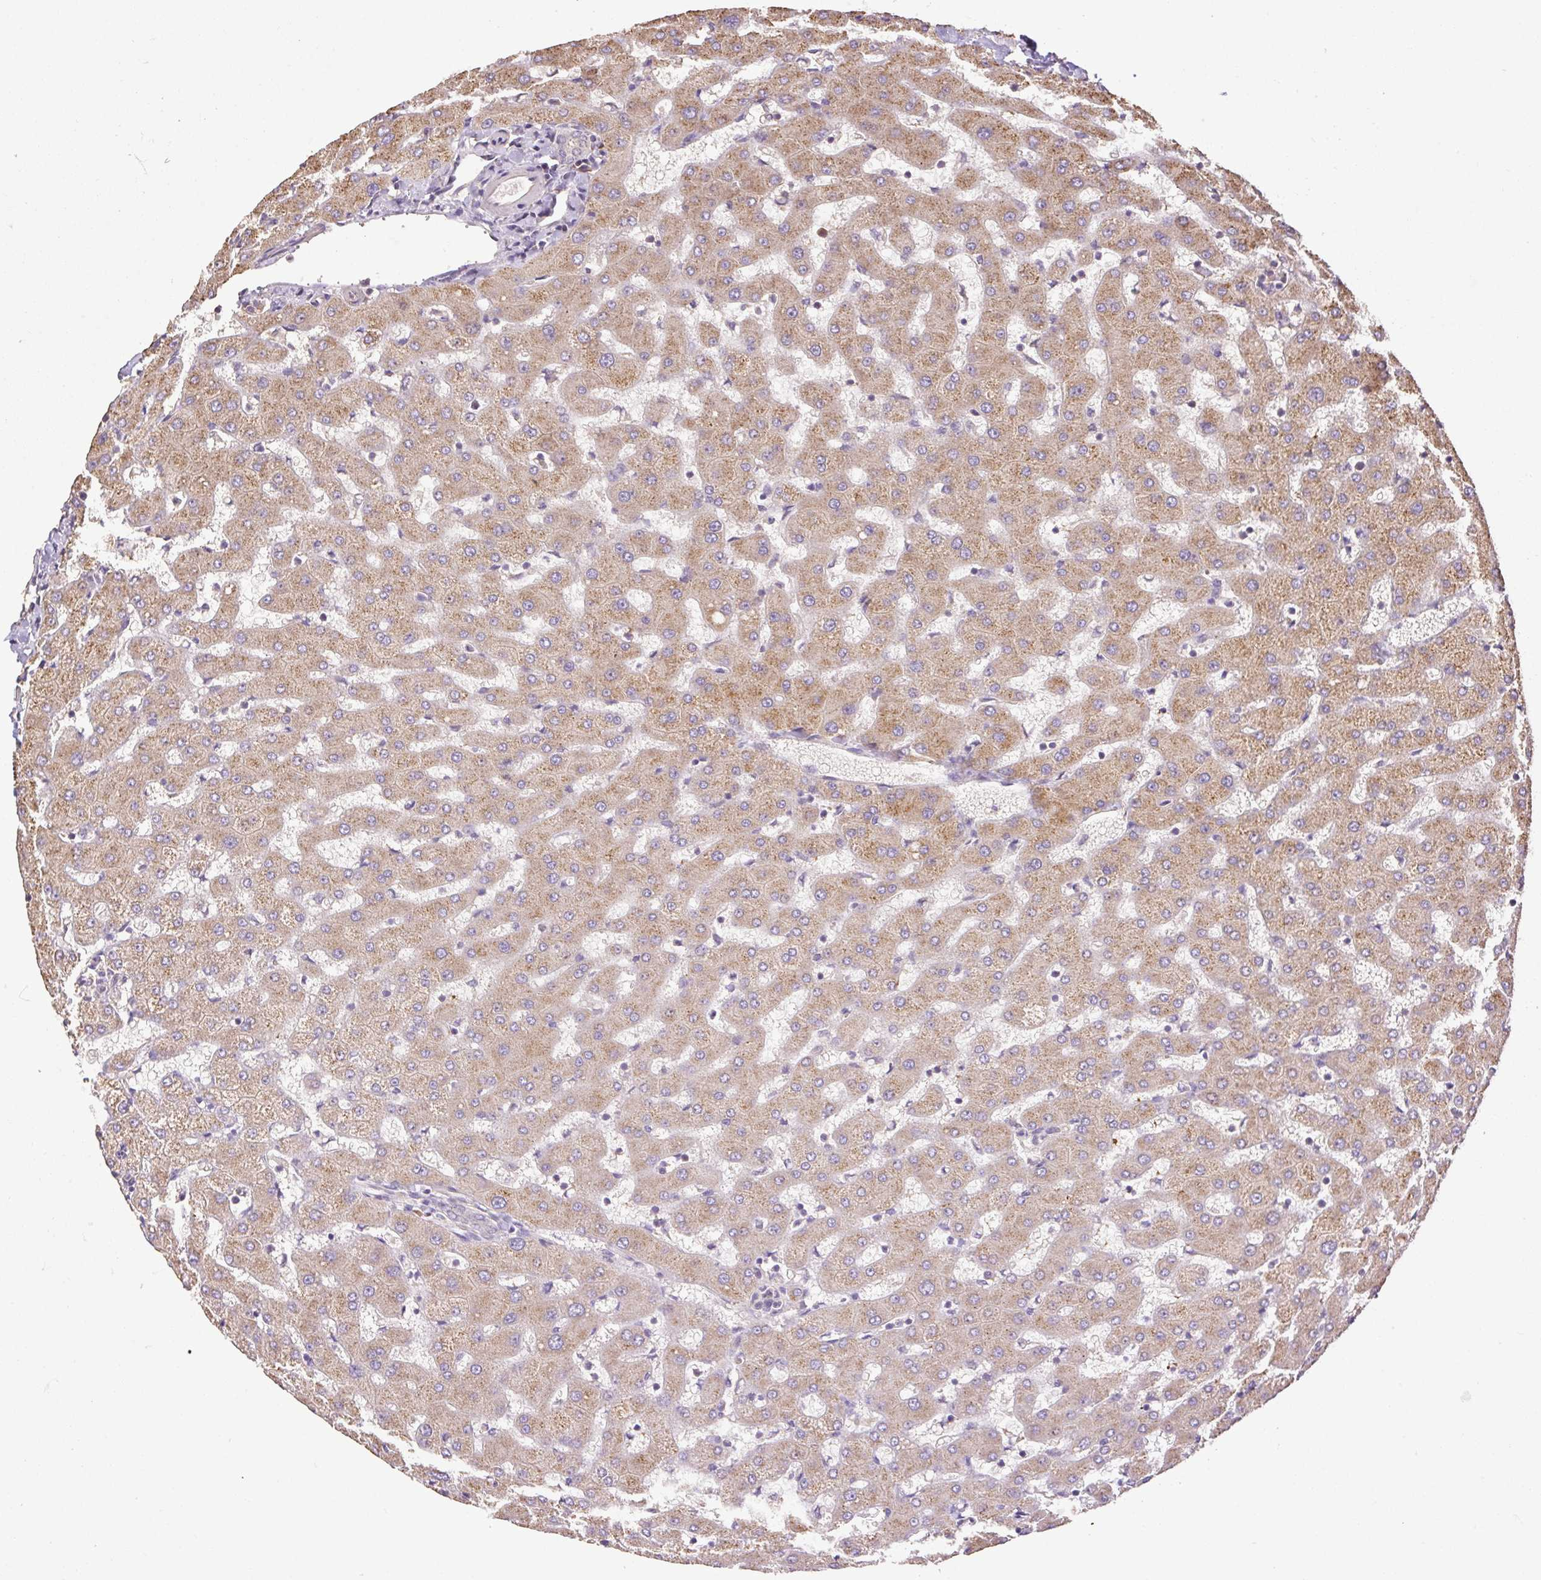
{"staining": {"intensity": "negative", "quantity": "none", "location": "none"}, "tissue": "liver", "cell_type": "Cholangiocytes", "image_type": "normal", "snomed": [{"axis": "morphology", "description": "Normal tissue, NOS"}, {"axis": "topography", "description": "Liver"}], "caption": "Immunohistochemical staining of benign human liver demonstrates no significant expression in cholangiocytes. Brightfield microscopy of IHC stained with DAB (brown) and hematoxylin (blue), captured at high magnification.", "gene": "DESI1", "patient": {"sex": "female", "age": 63}}